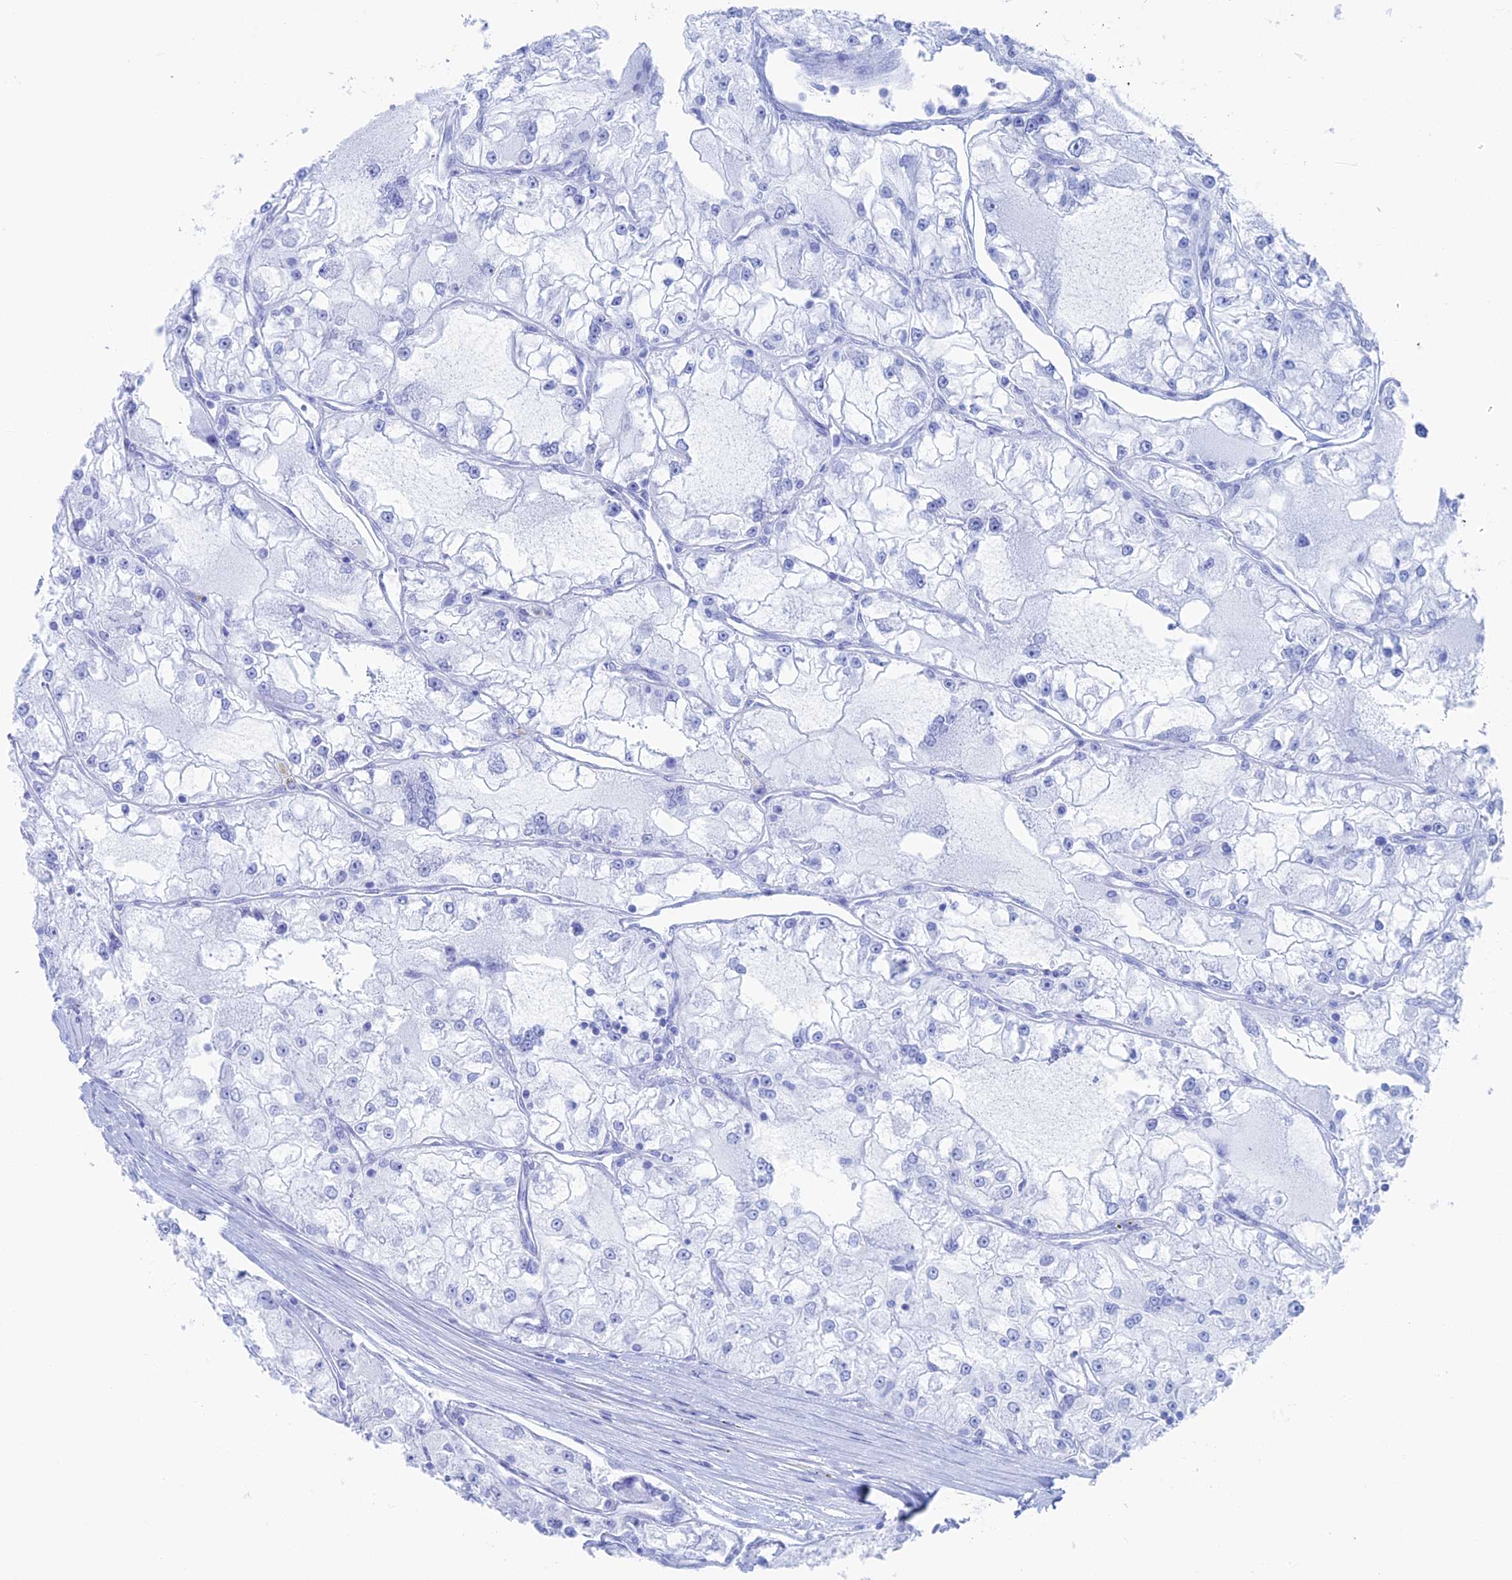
{"staining": {"intensity": "negative", "quantity": "none", "location": "none"}, "tissue": "renal cancer", "cell_type": "Tumor cells", "image_type": "cancer", "snomed": [{"axis": "morphology", "description": "Adenocarcinoma, NOS"}, {"axis": "topography", "description": "Kidney"}], "caption": "Immunohistochemistry micrograph of human renal cancer (adenocarcinoma) stained for a protein (brown), which demonstrates no positivity in tumor cells.", "gene": "TBC1D30", "patient": {"sex": "female", "age": 72}}